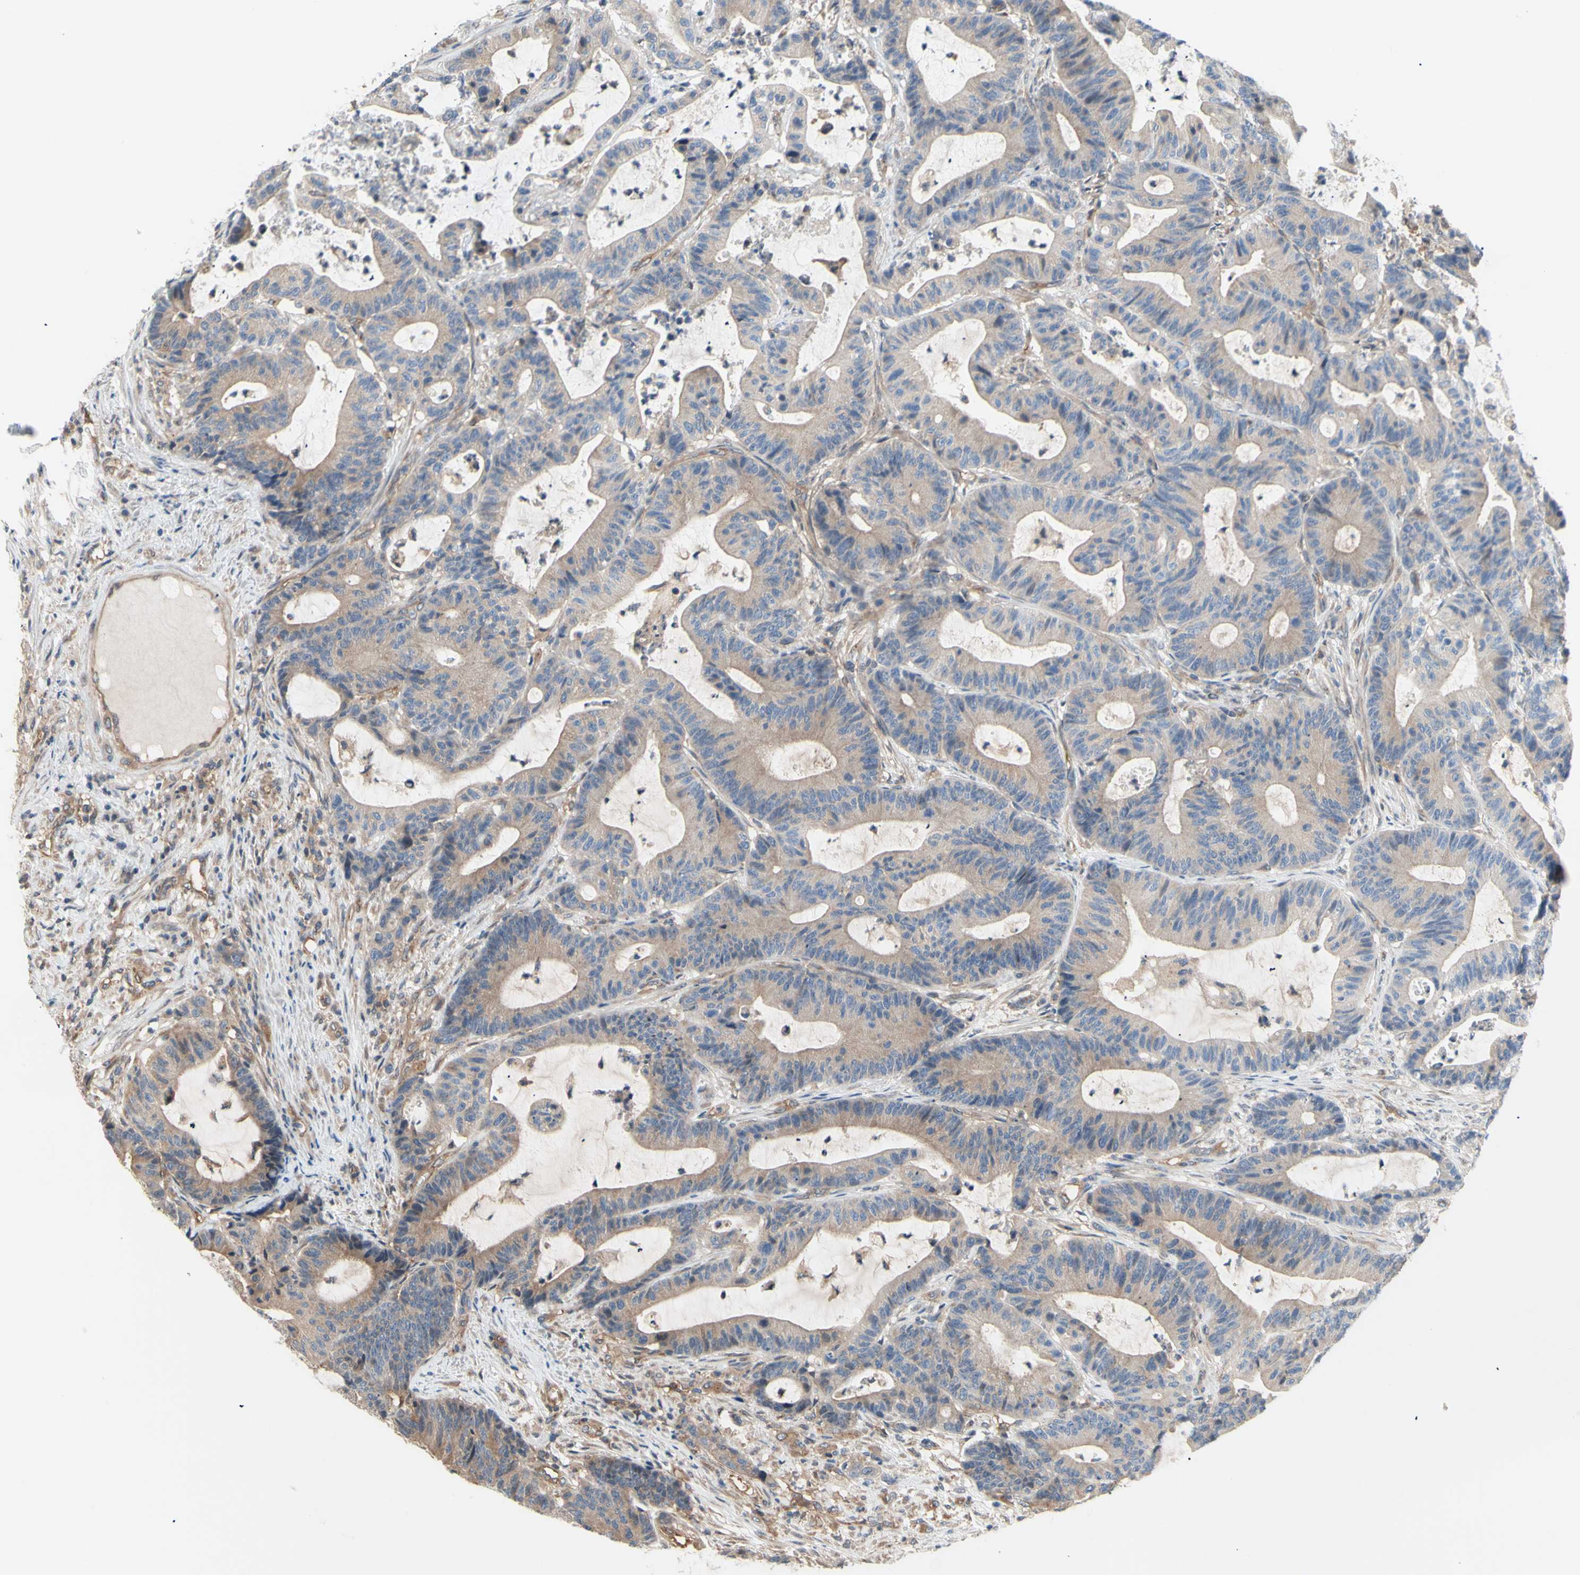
{"staining": {"intensity": "weak", "quantity": ">75%", "location": "cytoplasmic/membranous"}, "tissue": "colorectal cancer", "cell_type": "Tumor cells", "image_type": "cancer", "snomed": [{"axis": "morphology", "description": "Adenocarcinoma, NOS"}, {"axis": "topography", "description": "Colon"}], "caption": "A low amount of weak cytoplasmic/membranous positivity is appreciated in approximately >75% of tumor cells in colorectal cancer tissue.", "gene": "DYNLRB1", "patient": {"sex": "female", "age": 84}}